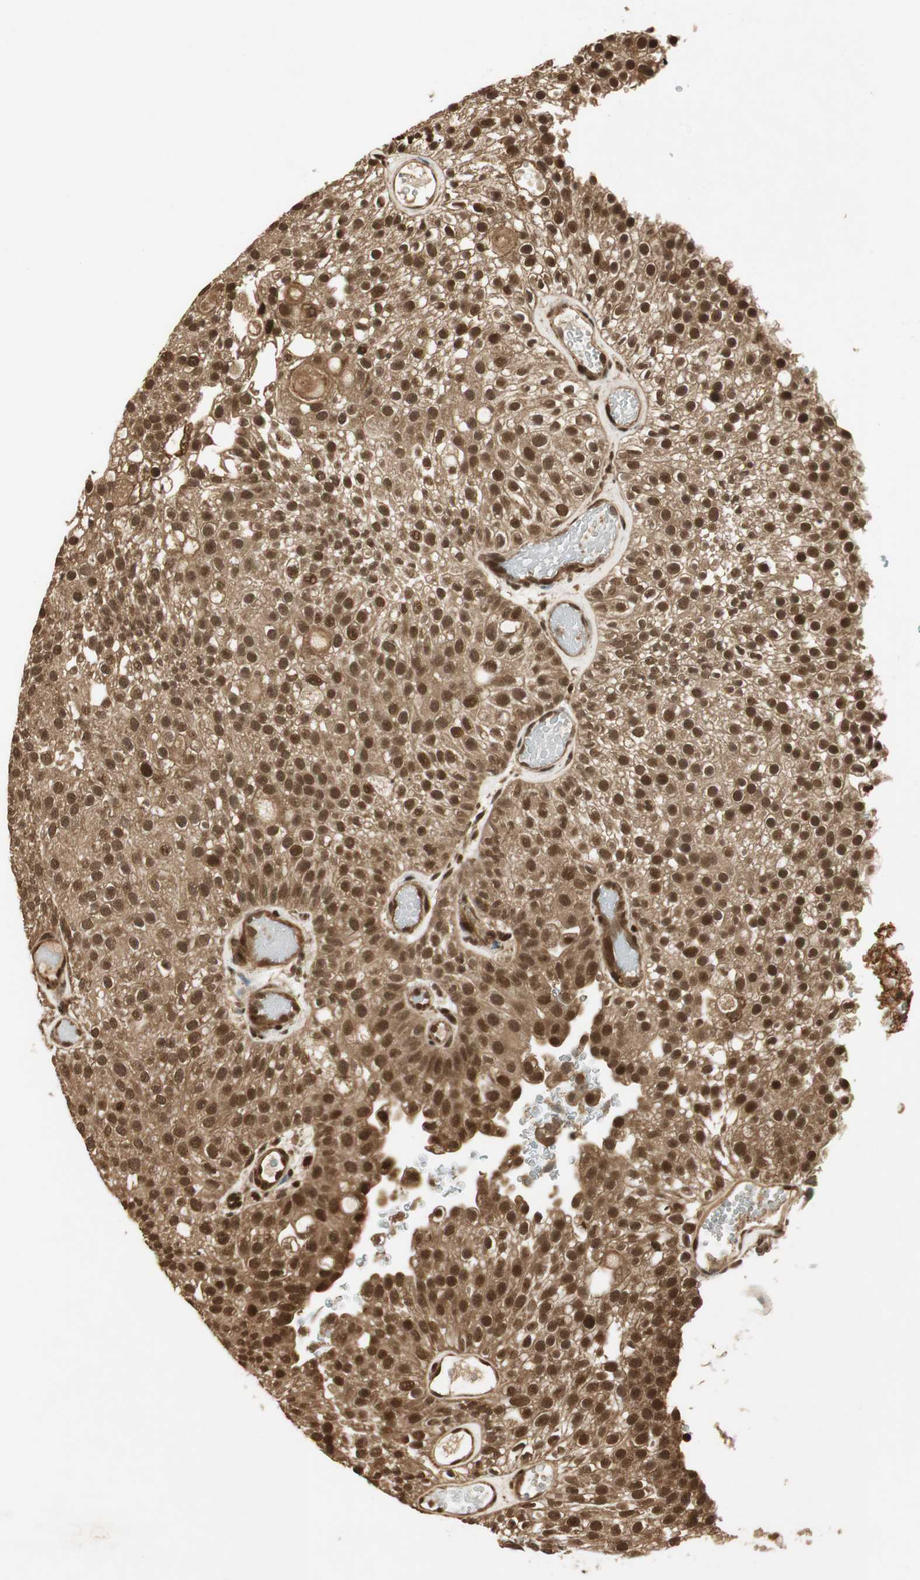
{"staining": {"intensity": "strong", "quantity": ">75%", "location": "cytoplasmic/membranous,nuclear"}, "tissue": "urothelial cancer", "cell_type": "Tumor cells", "image_type": "cancer", "snomed": [{"axis": "morphology", "description": "Urothelial carcinoma, Low grade"}, {"axis": "topography", "description": "Urinary bladder"}], "caption": "Tumor cells exhibit high levels of strong cytoplasmic/membranous and nuclear expression in approximately >75% of cells in urothelial cancer. Nuclei are stained in blue.", "gene": "RPA3", "patient": {"sex": "male", "age": 78}}